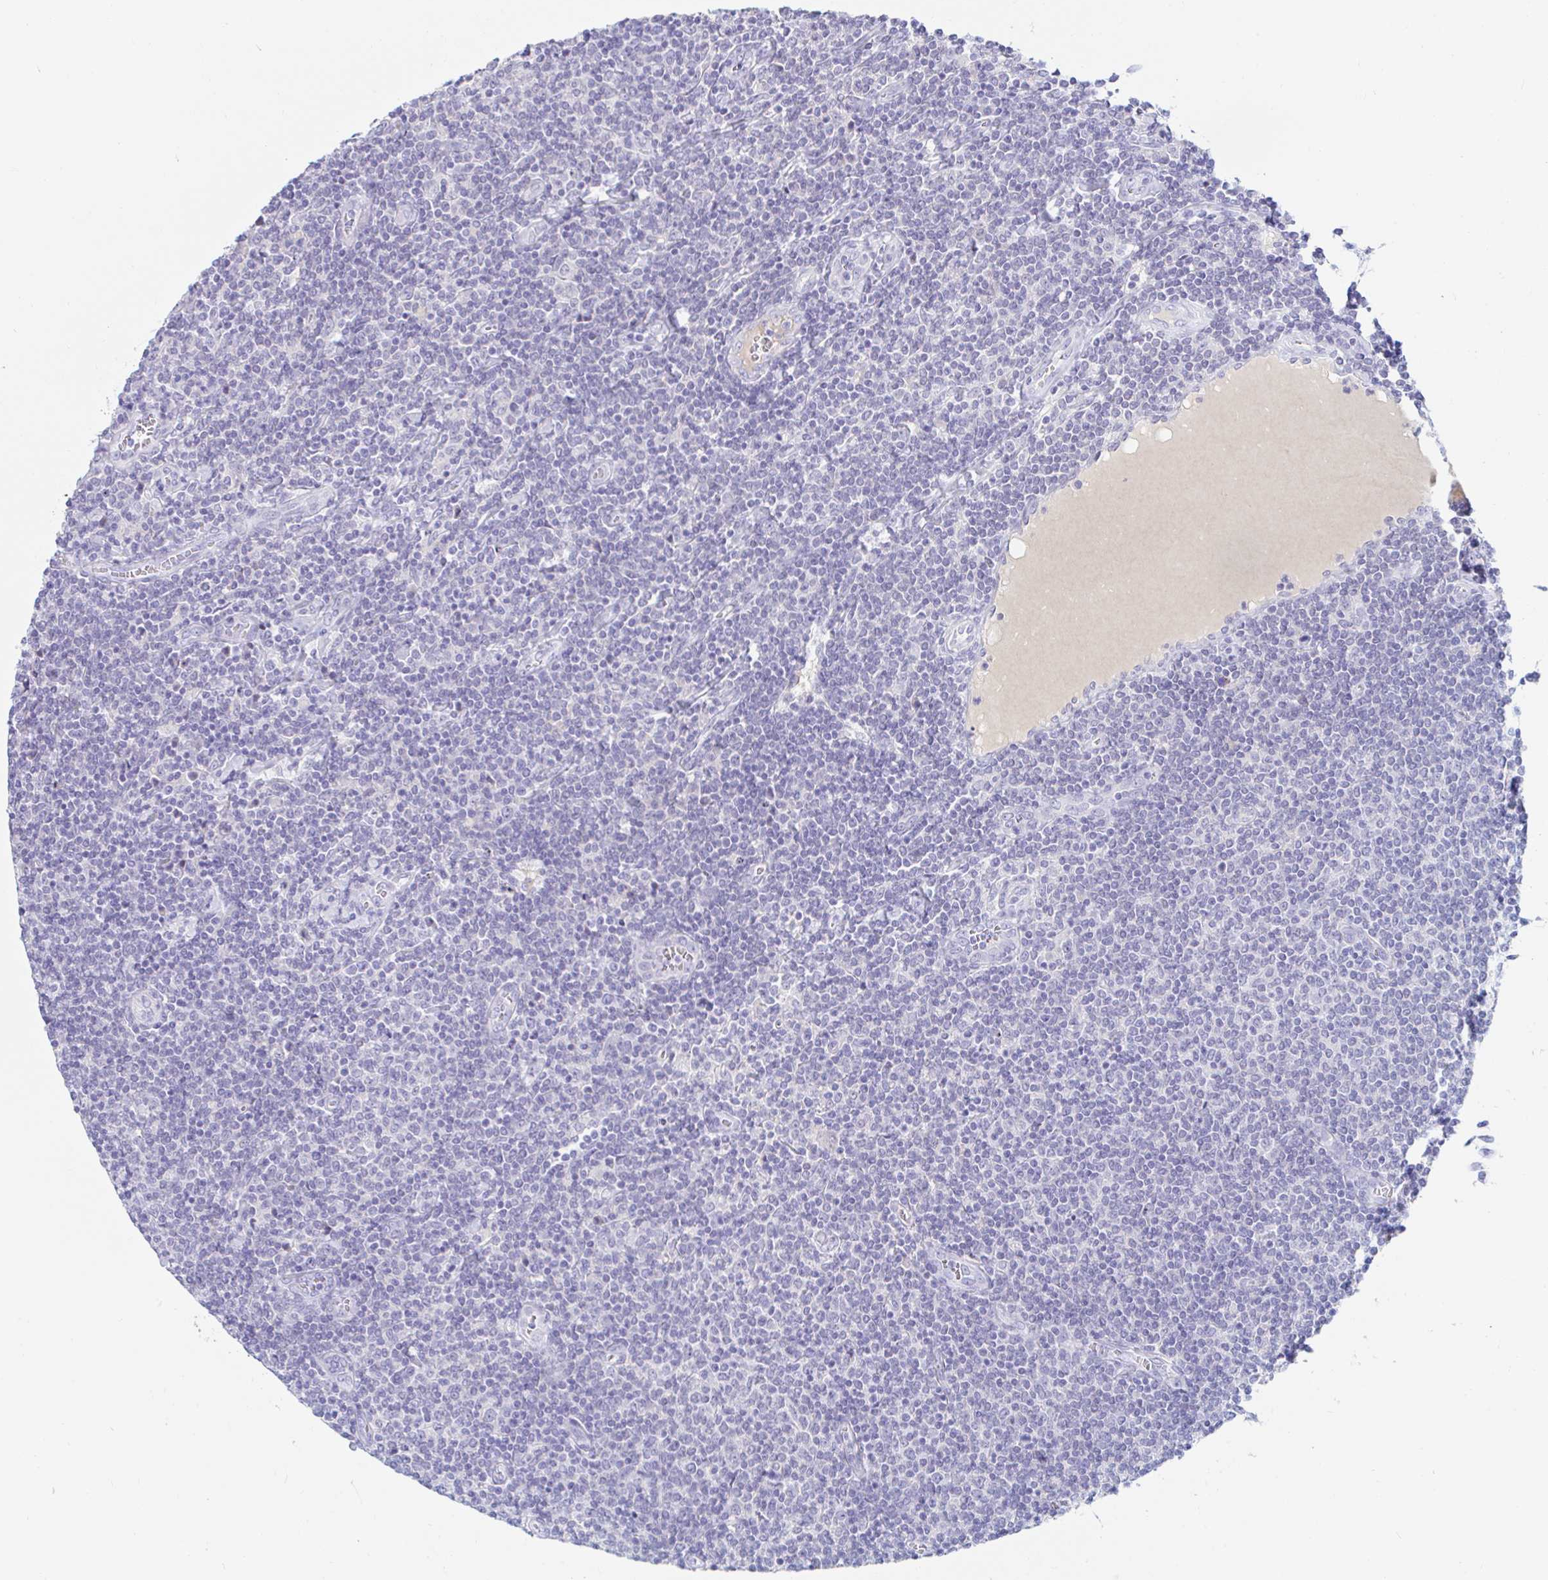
{"staining": {"intensity": "negative", "quantity": "none", "location": "none"}, "tissue": "lymphoma", "cell_type": "Tumor cells", "image_type": "cancer", "snomed": [{"axis": "morphology", "description": "Malignant lymphoma, non-Hodgkin's type, Low grade"}, {"axis": "topography", "description": "Lymph node"}], "caption": "IHC photomicrograph of human lymphoma stained for a protein (brown), which reveals no expression in tumor cells.", "gene": "TEX44", "patient": {"sex": "male", "age": 52}}